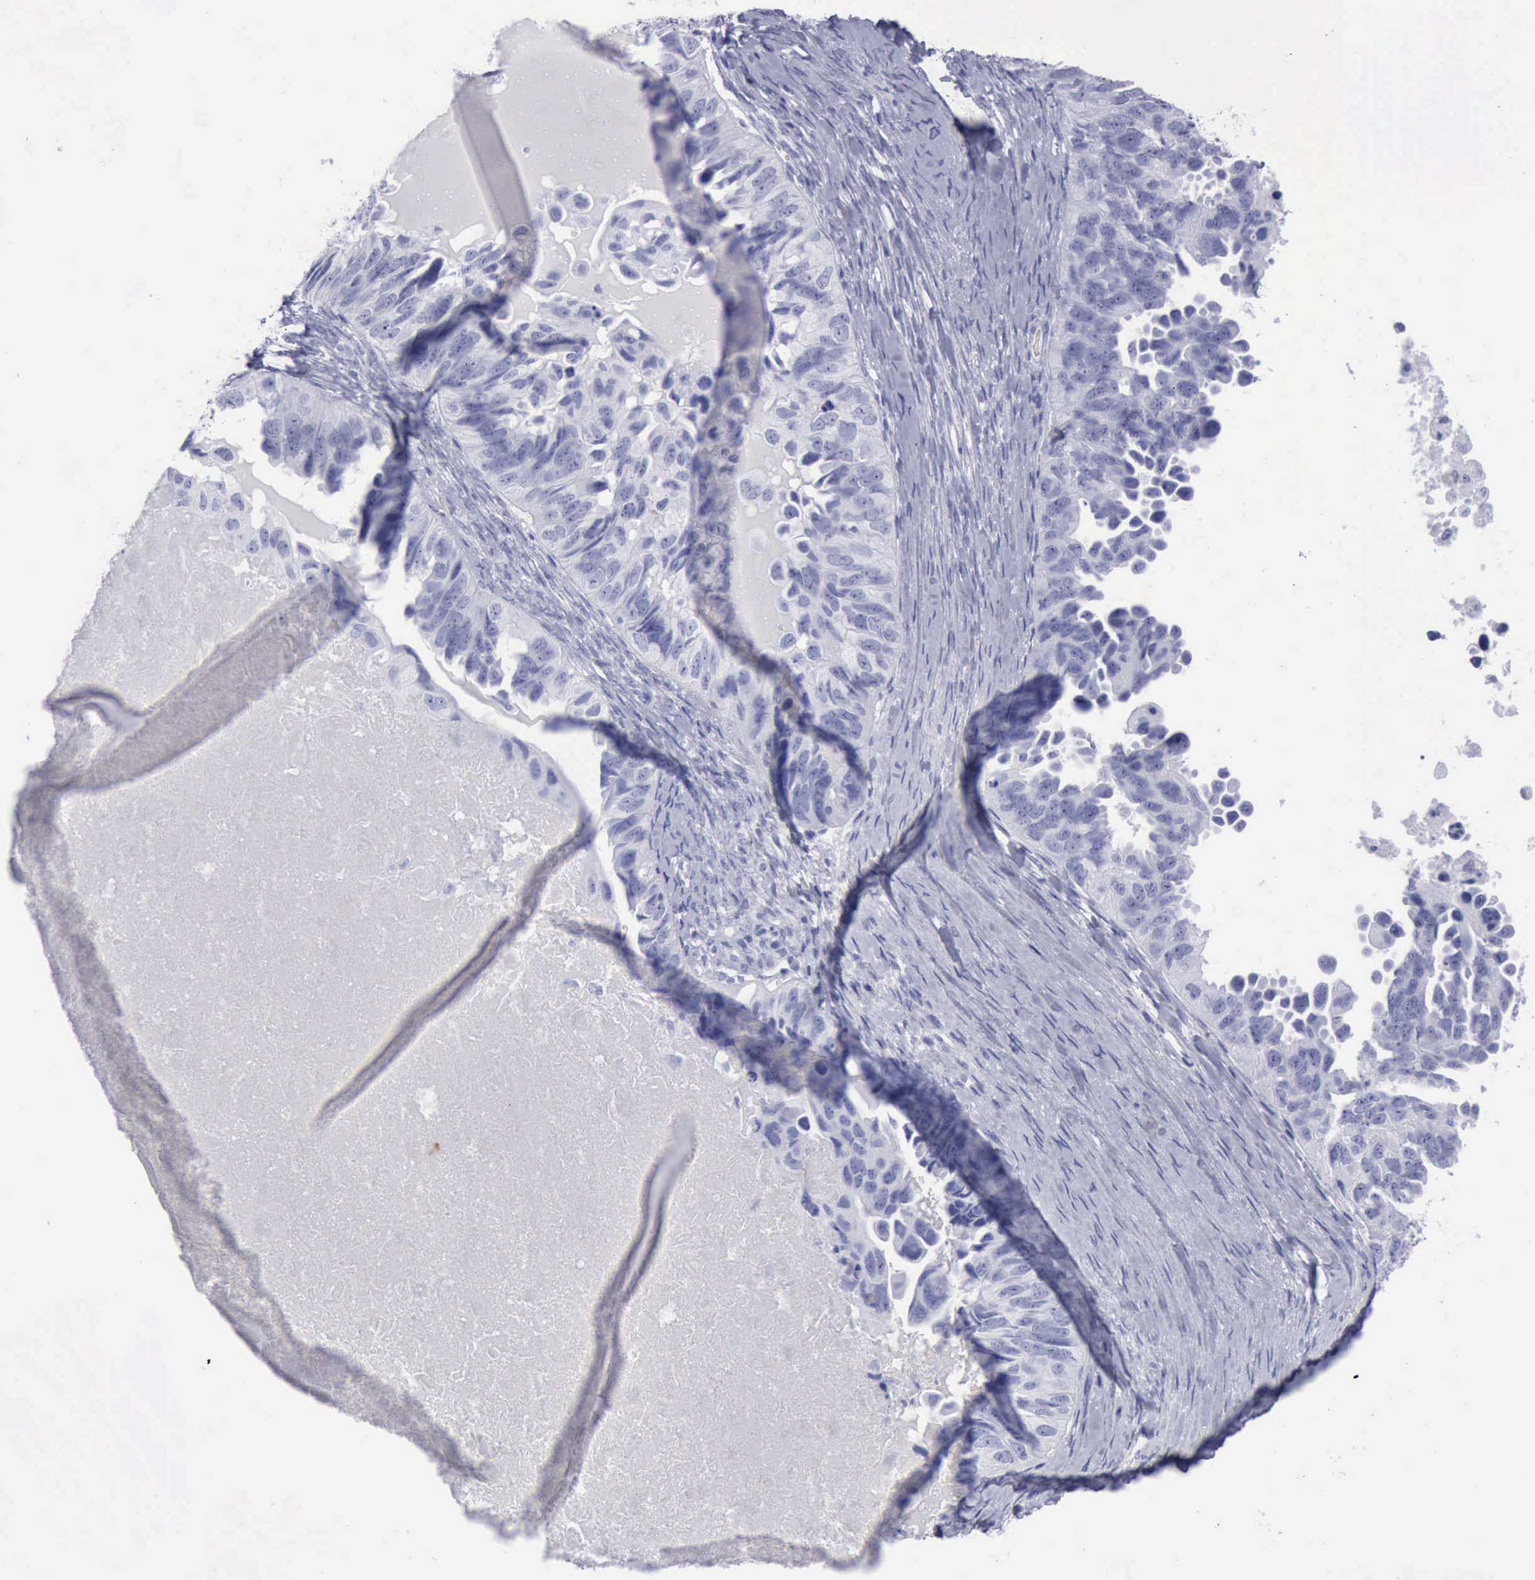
{"staining": {"intensity": "negative", "quantity": "none", "location": "none"}, "tissue": "ovarian cancer", "cell_type": "Tumor cells", "image_type": "cancer", "snomed": [{"axis": "morphology", "description": "Cystadenocarcinoma, serous, NOS"}, {"axis": "topography", "description": "Ovary"}], "caption": "High power microscopy histopathology image of an immunohistochemistry image of serous cystadenocarcinoma (ovarian), revealing no significant staining in tumor cells.", "gene": "KRT13", "patient": {"sex": "female", "age": 82}}